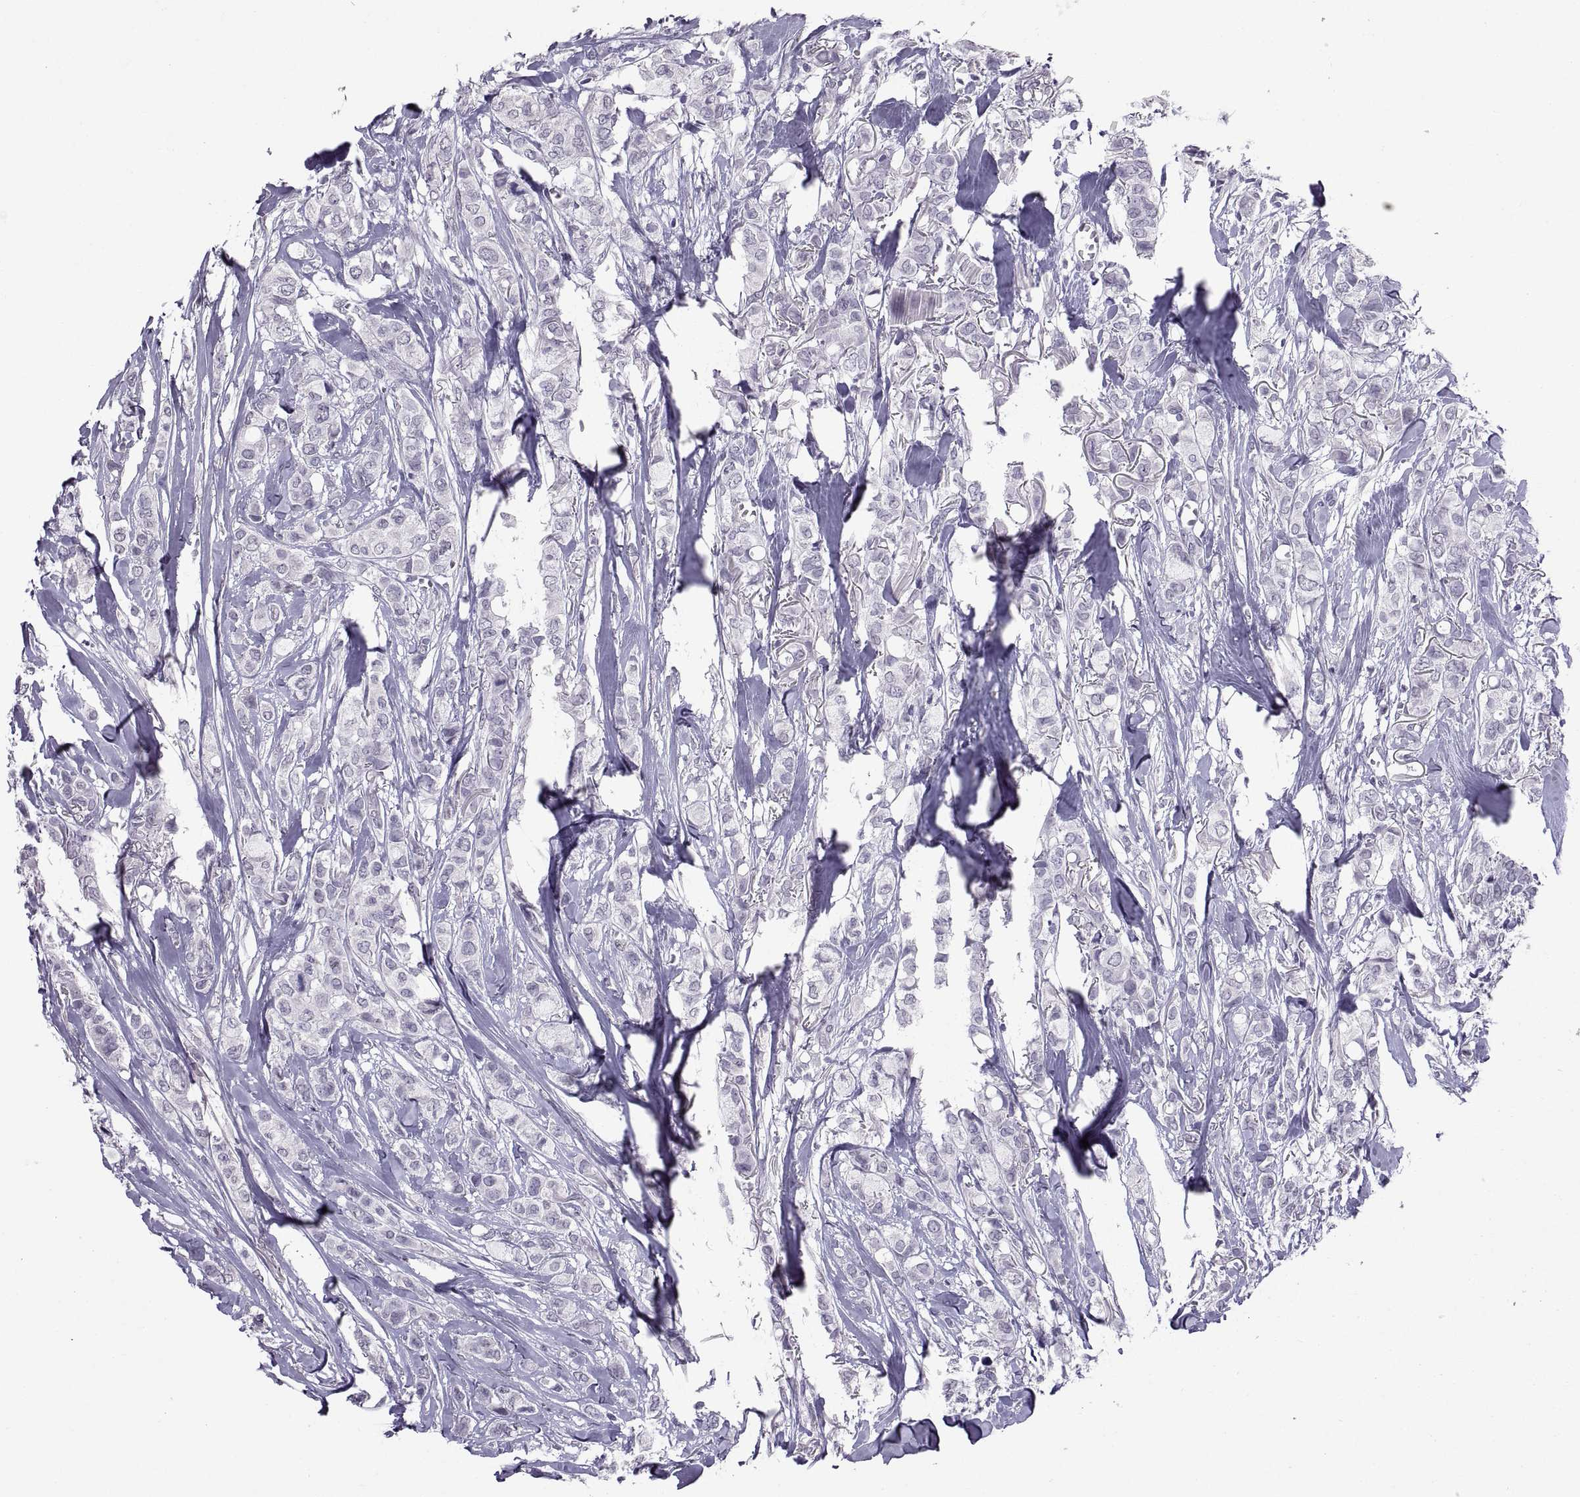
{"staining": {"intensity": "negative", "quantity": "none", "location": "none"}, "tissue": "breast cancer", "cell_type": "Tumor cells", "image_type": "cancer", "snomed": [{"axis": "morphology", "description": "Duct carcinoma"}, {"axis": "topography", "description": "Breast"}], "caption": "Protein analysis of breast intraductal carcinoma demonstrates no significant staining in tumor cells.", "gene": "KRT77", "patient": {"sex": "female", "age": 85}}